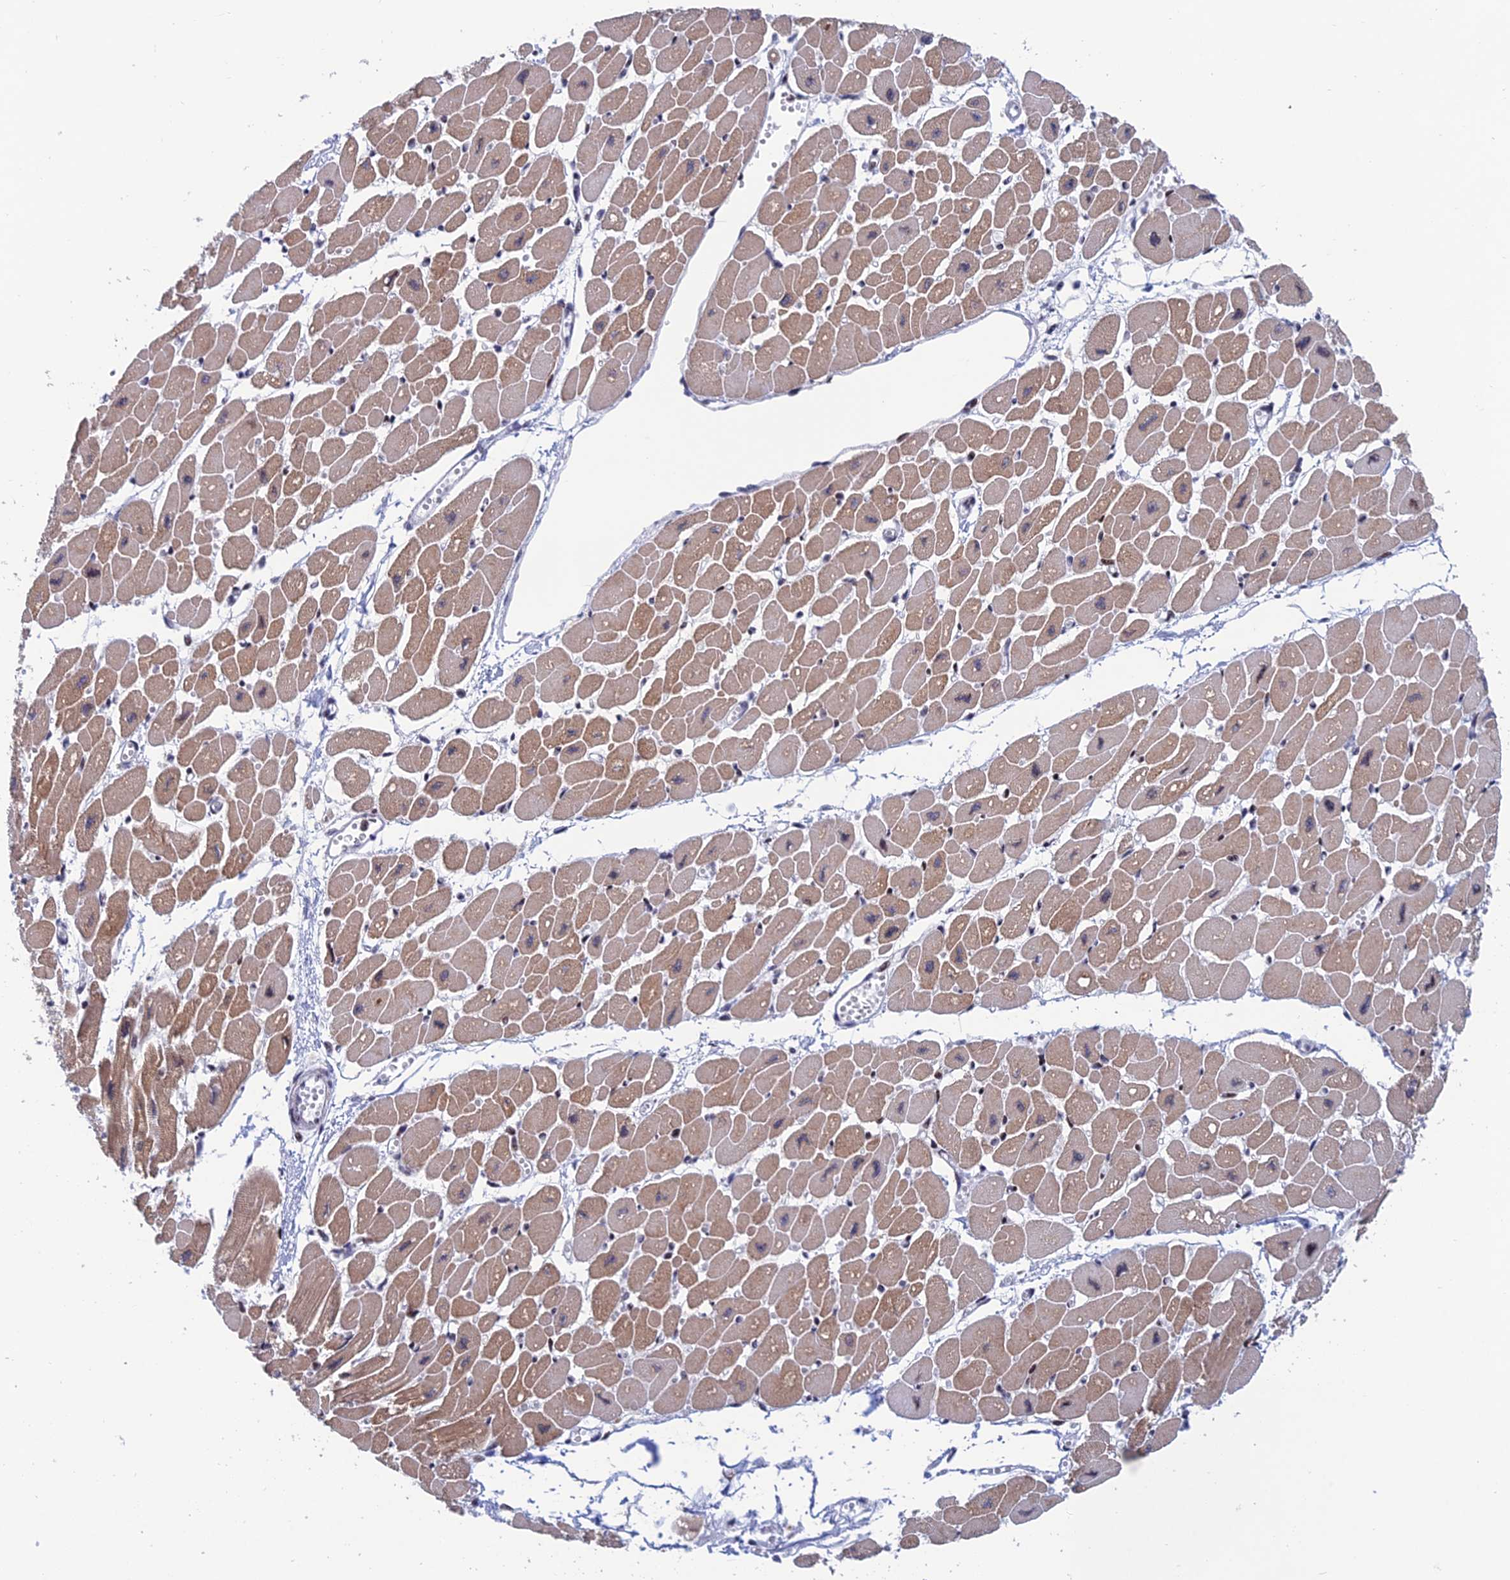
{"staining": {"intensity": "moderate", "quantity": ">75%", "location": "cytoplasmic/membranous"}, "tissue": "heart muscle", "cell_type": "Cardiomyocytes", "image_type": "normal", "snomed": [{"axis": "morphology", "description": "Normal tissue, NOS"}, {"axis": "topography", "description": "Heart"}], "caption": "Protein expression analysis of unremarkable heart muscle demonstrates moderate cytoplasmic/membranous positivity in about >75% of cardiomyocytes.", "gene": "AFF3", "patient": {"sex": "female", "age": 54}}